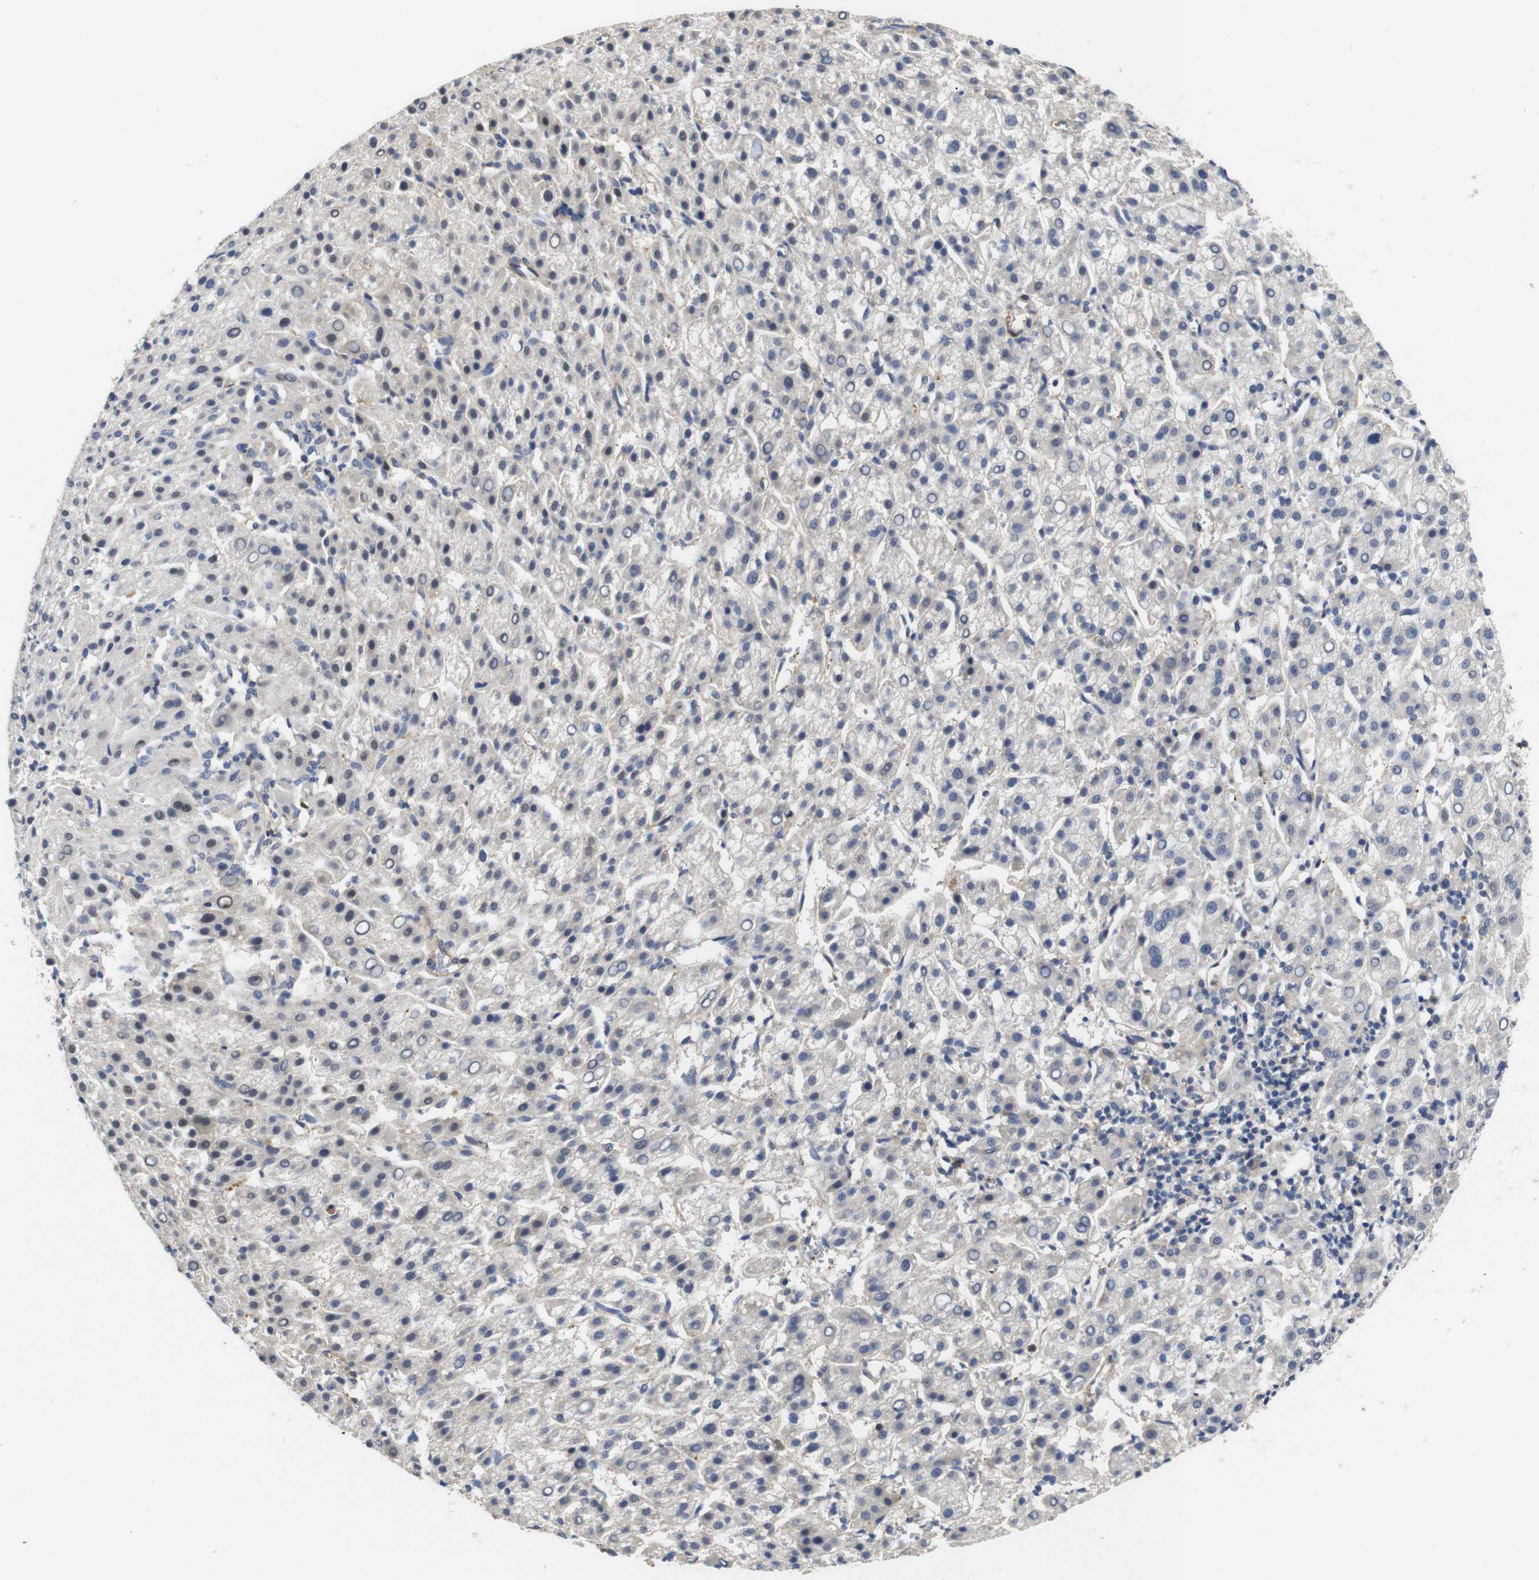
{"staining": {"intensity": "negative", "quantity": "none", "location": "none"}, "tissue": "liver cancer", "cell_type": "Tumor cells", "image_type": "cancer", "snomed": [{"axis": "morphology", "description": "Carcinoma, Hepatocellular, NOS"}, {"axis": "topography", "description": "Liver"}], "caption": "This is an immunohistochemistry (IHC) image of human liver cancer. There is no expression in tumor cells.", "gene": "FNTA", "patient": {"sex": "female", "age": 58}}